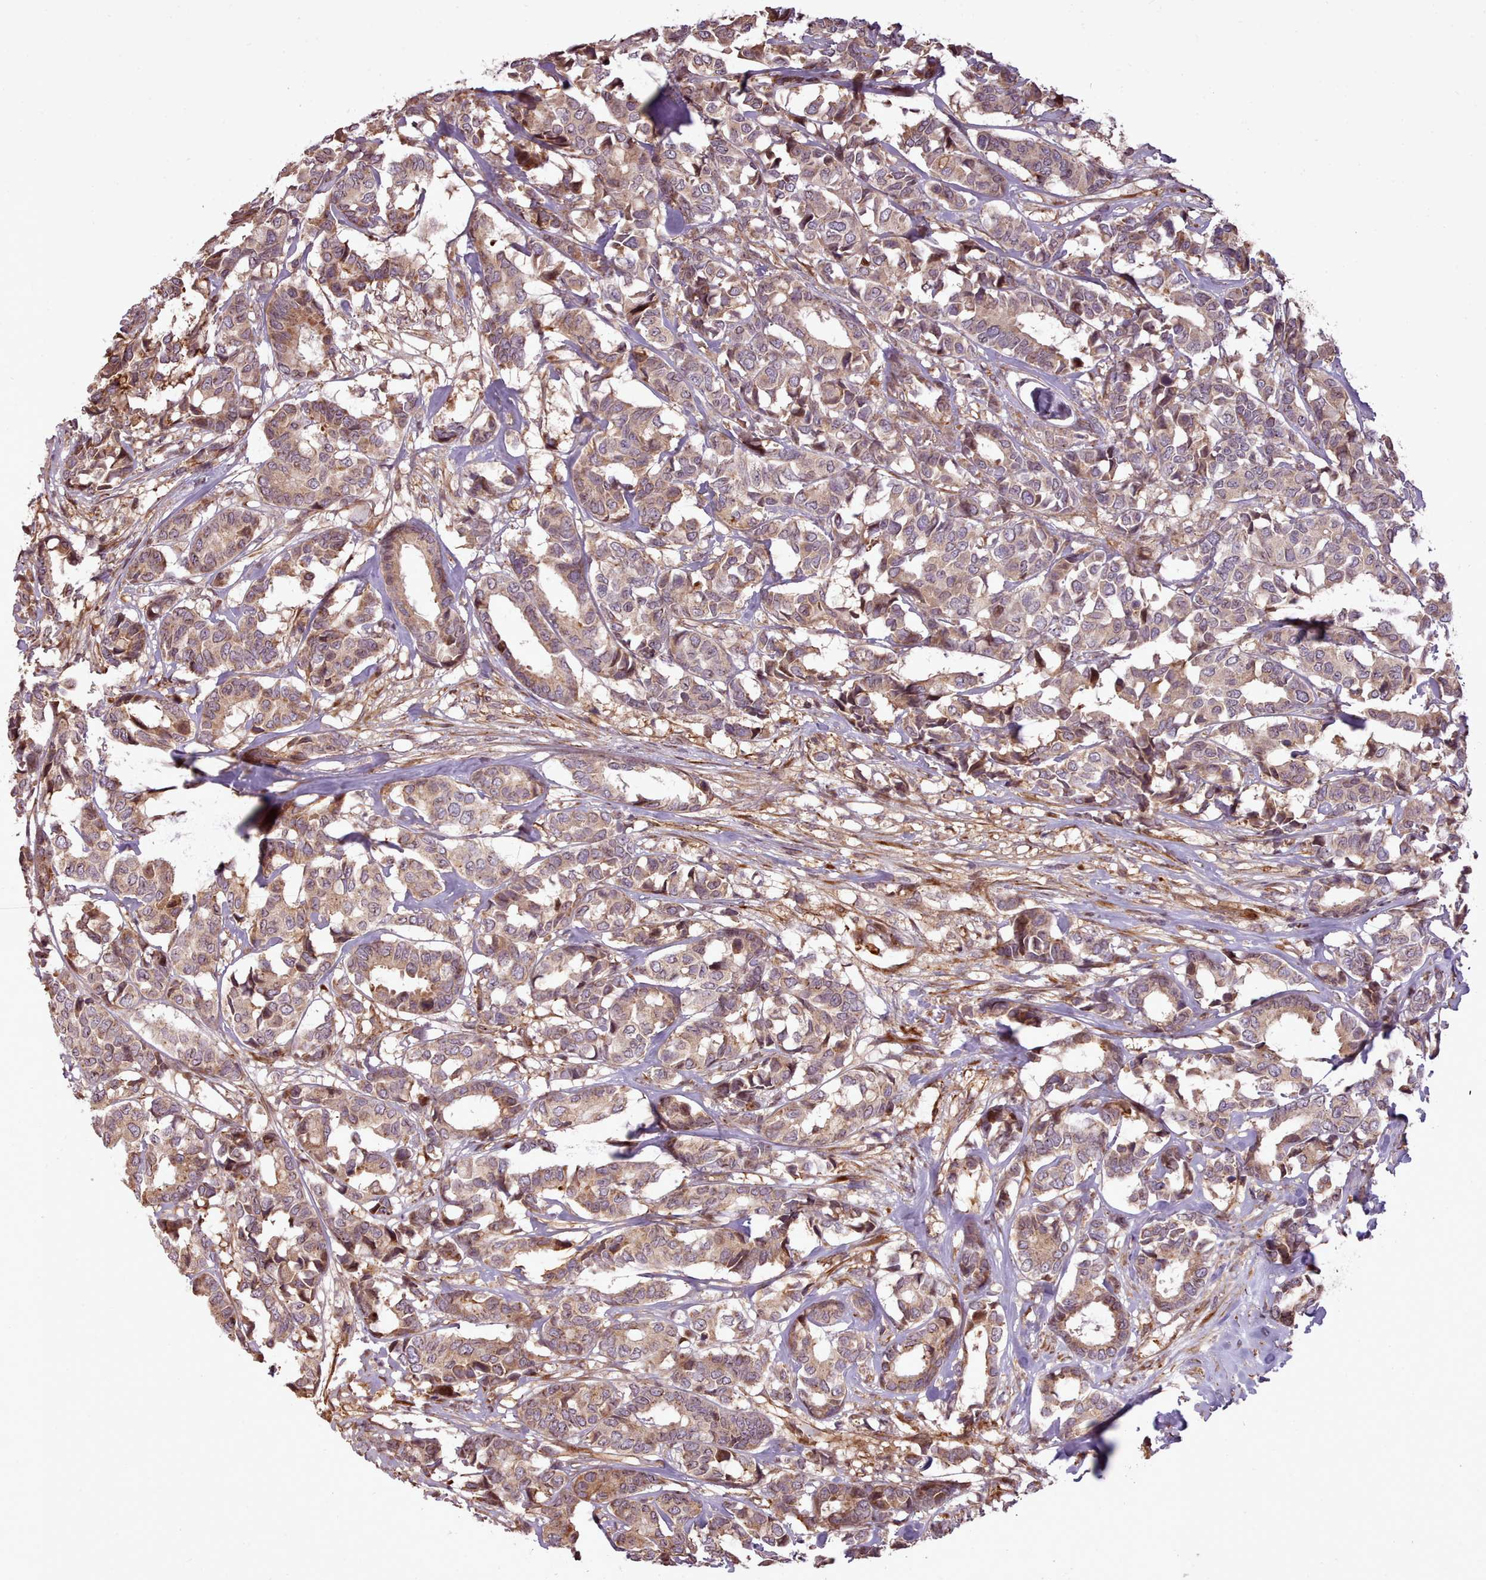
{"staining": {"intensity": "weak", "quantity": ">75%", "location": "cytoplasmic/membranous"}, "tissue": "breast cancer", "cell_type": "Tumor cells", "image_type": "cancer", "snomed": [{"axis": "morphology", "description": "Normal tissue, NOS"}, {"axis": "morphology", "description": "Duct carcinoma"}, {"axis": "topography", "description": "Breast"}], "caption": "Protein positivity by immunohistochemistry (IHC) exhibits weak cytoplasmic/membranous positivity in approximately >75% of tumor cells in breast cancer (infiltrating ductal carcinoma). The protein is shown in brown color, while the nuclei are stained blue.", "gene": "NLRP7", "patient": {"sex": "female", "age": 87}}